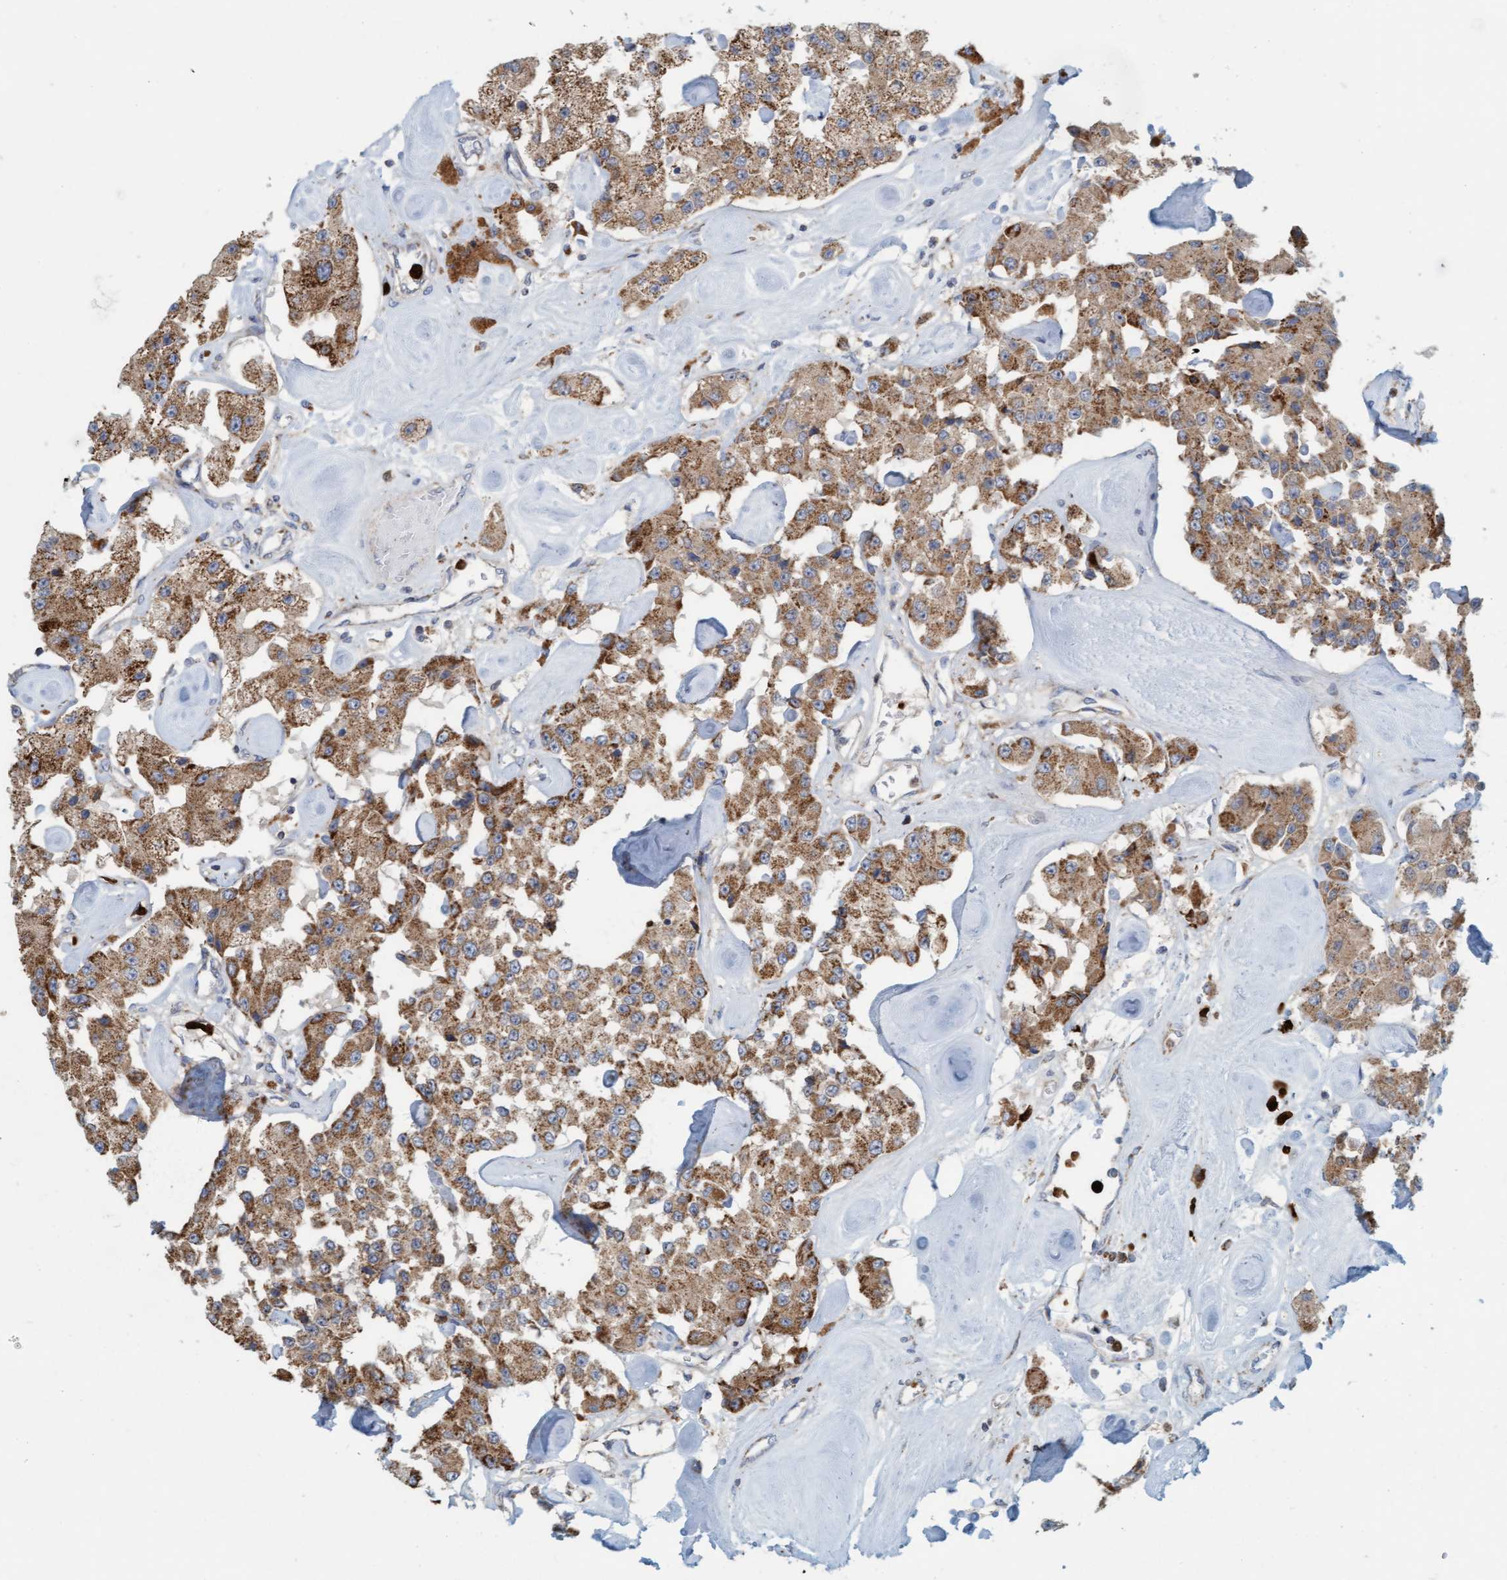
{"staining": {"intensity": "moderate", "quantity": ">75%", "location": "cytoplasmic/membranous"}, "tissue": "carcinoid", "cell_type": "Tumor cells", "image_type": "cancer", "snomed": [{"axis": "morphology", "description": "Carcinoid, malignant, NOS"}, {"axis": "topography", "description": "Pancreas"}], "caption": "Moderate cytoplasmic/membranous expression is appreciated in about >75% of tumor cells in carcinoid.", "gene": "B9D1", "patient": {"sex": "male", "age": 41}}